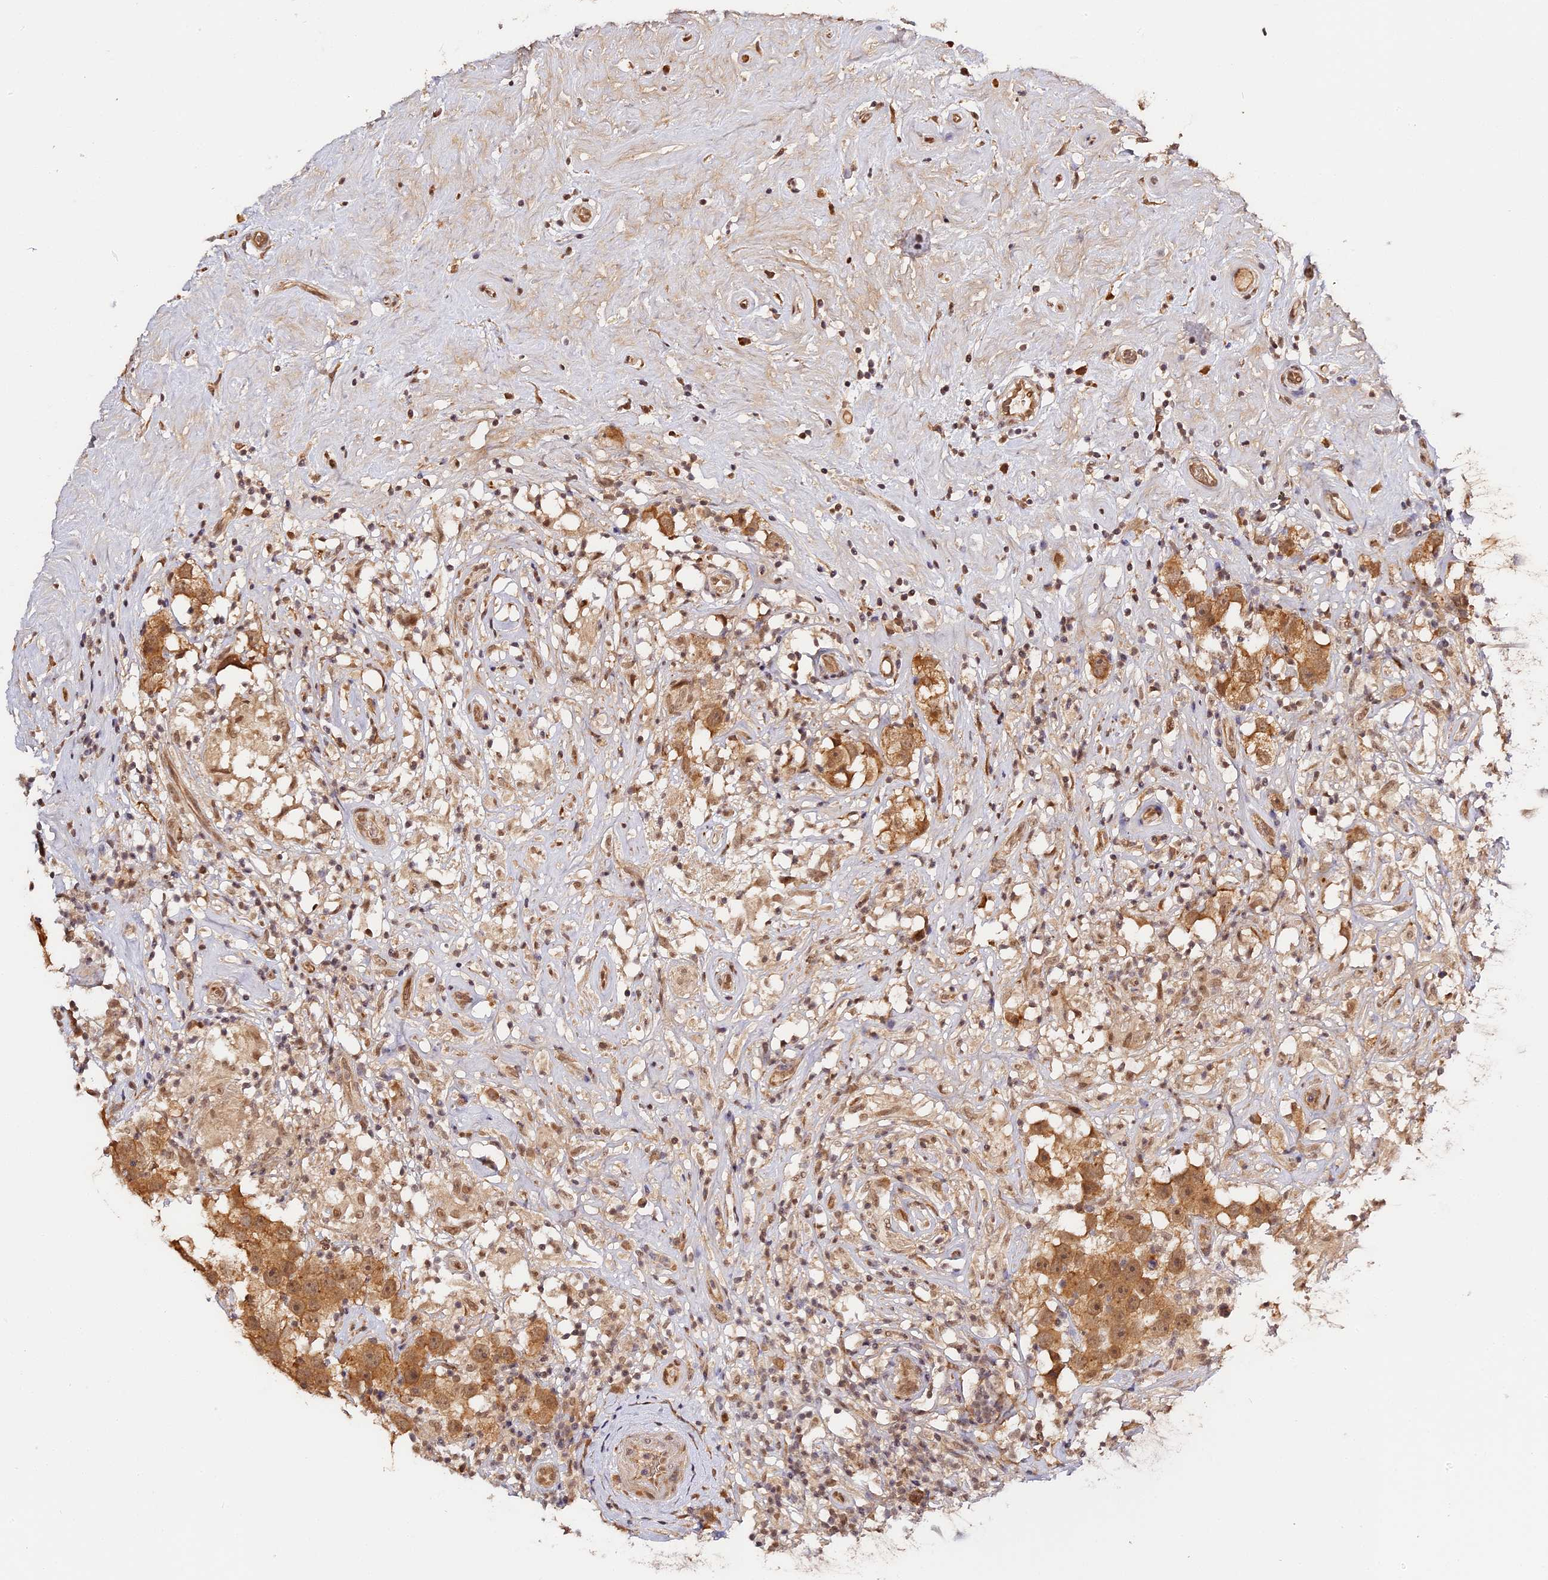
{"staining": {"intensity": "moderate", "quantity": ">75%", "location": "cytoplasmic/membranous"}, "tissue": "testis cancer", "cell_type": "Tumor cells", "image_type": "cancer", "snomed": [{"axis": "morphology", "description": "Seminoma, NOS"}, {"axis": "topography", "description": "Testis"}], "caption": "Immunohistochemistry (IHC) of testis cancer (seminoma) shows medium levels of moderate cytoplasmic/membranous expression in about >75% of tumor cells.", "gene": "IMPACT", "patient": {"sex": "male", "age": 49}}